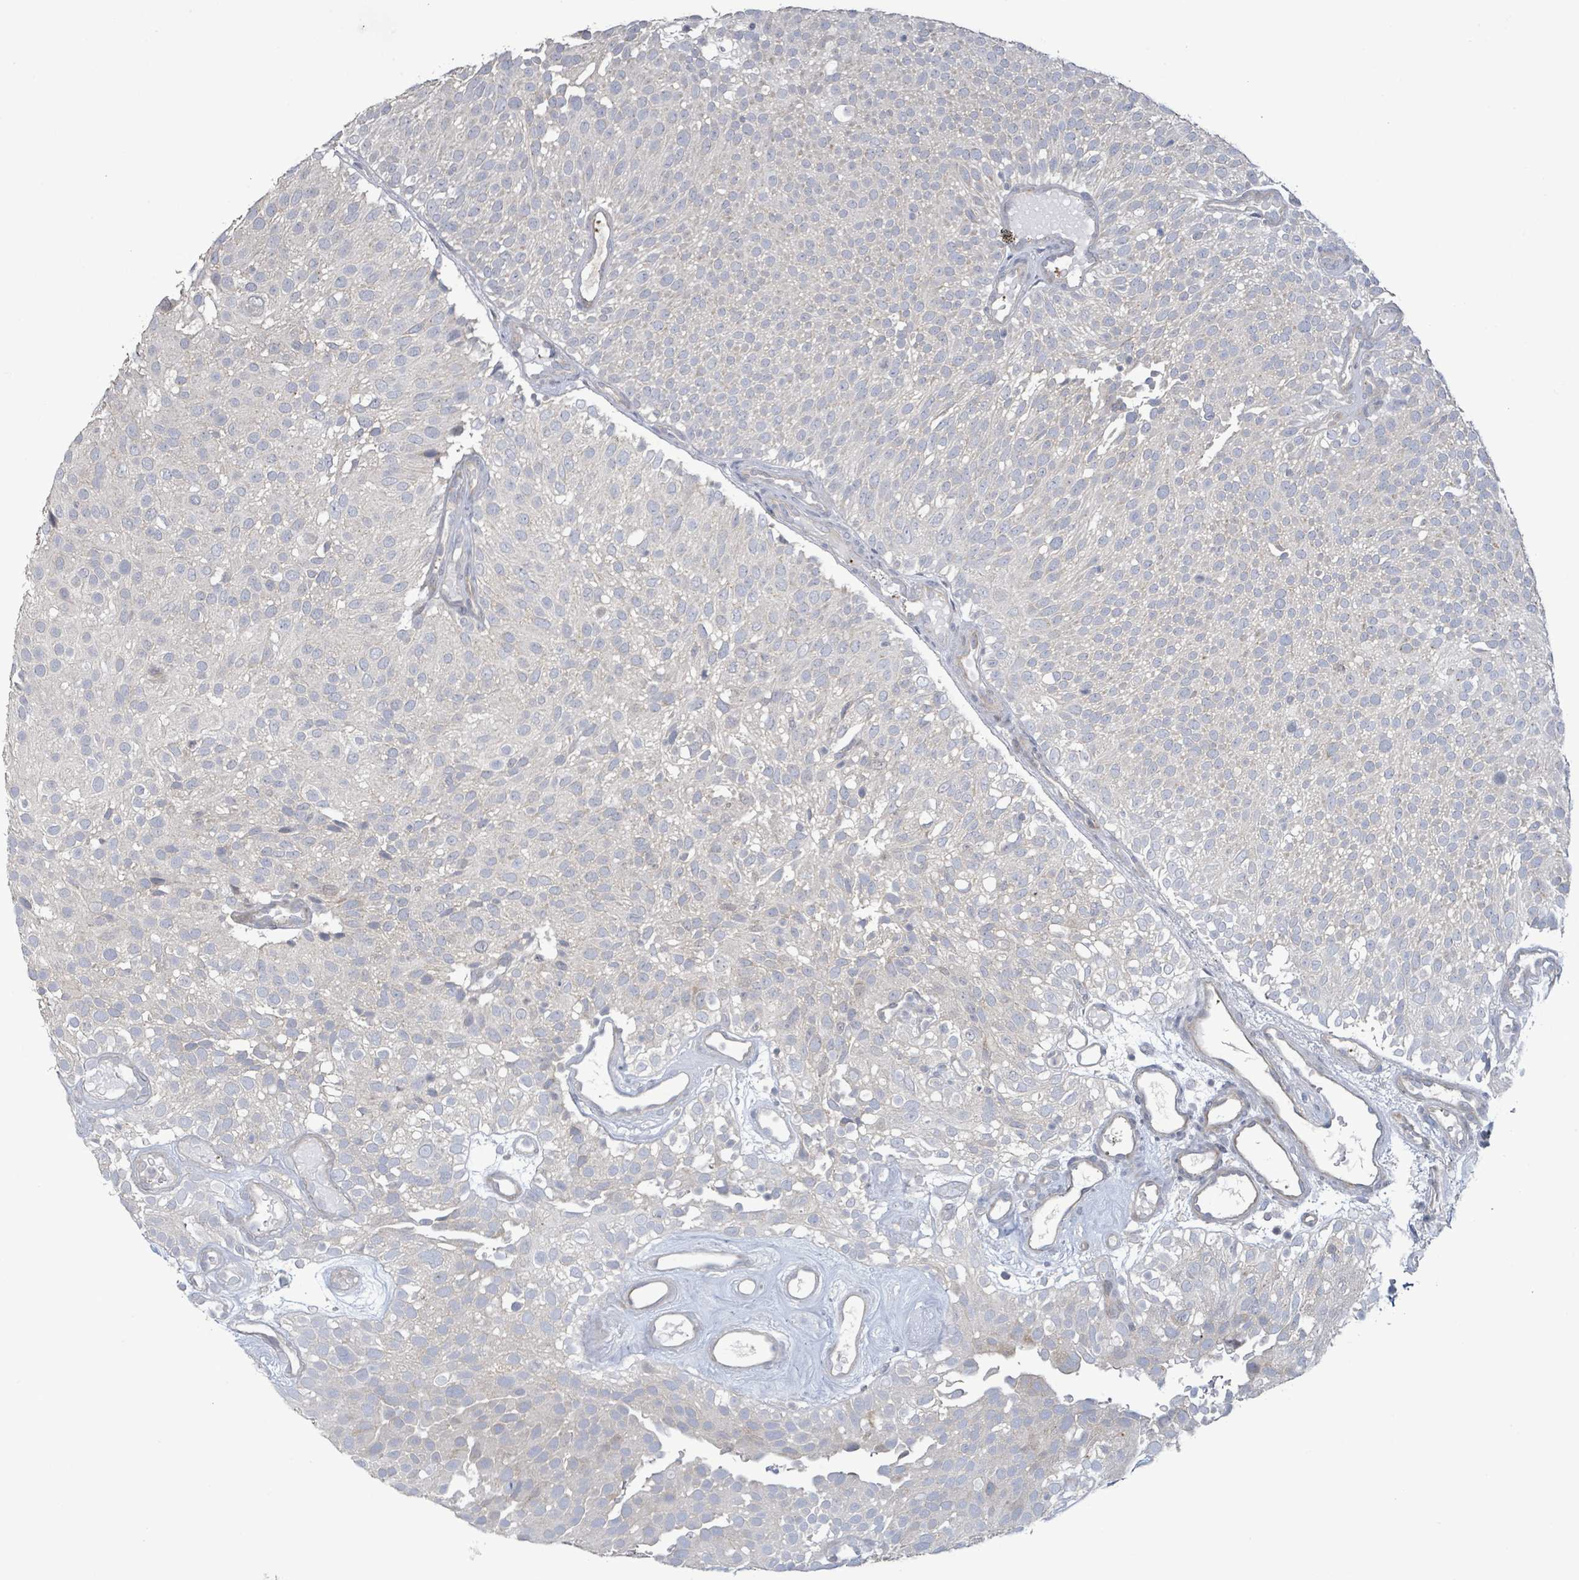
{"staining": {"intensity": "negative", "quantity": "none", "location": "none"}, "tissue": "urothelial cancer", "cell_type": "Tumor cells", "image_type": "cancer", "snomed": [{"axis": "morphology", "description": "Urothelial carcinoma, Low grade"}, {"axis": "topography", "description": "Urinary bladder"}], "caption": "Immunohistochemistry (IHC) photomicrograph of neoplastic tissue: urothelial carcinoma (low-grade) stained with DAB exhibits no significant protein positivity in tumor cells.", "gene": "LILRA4", "patient": {"sex": "male", "age": 78}}